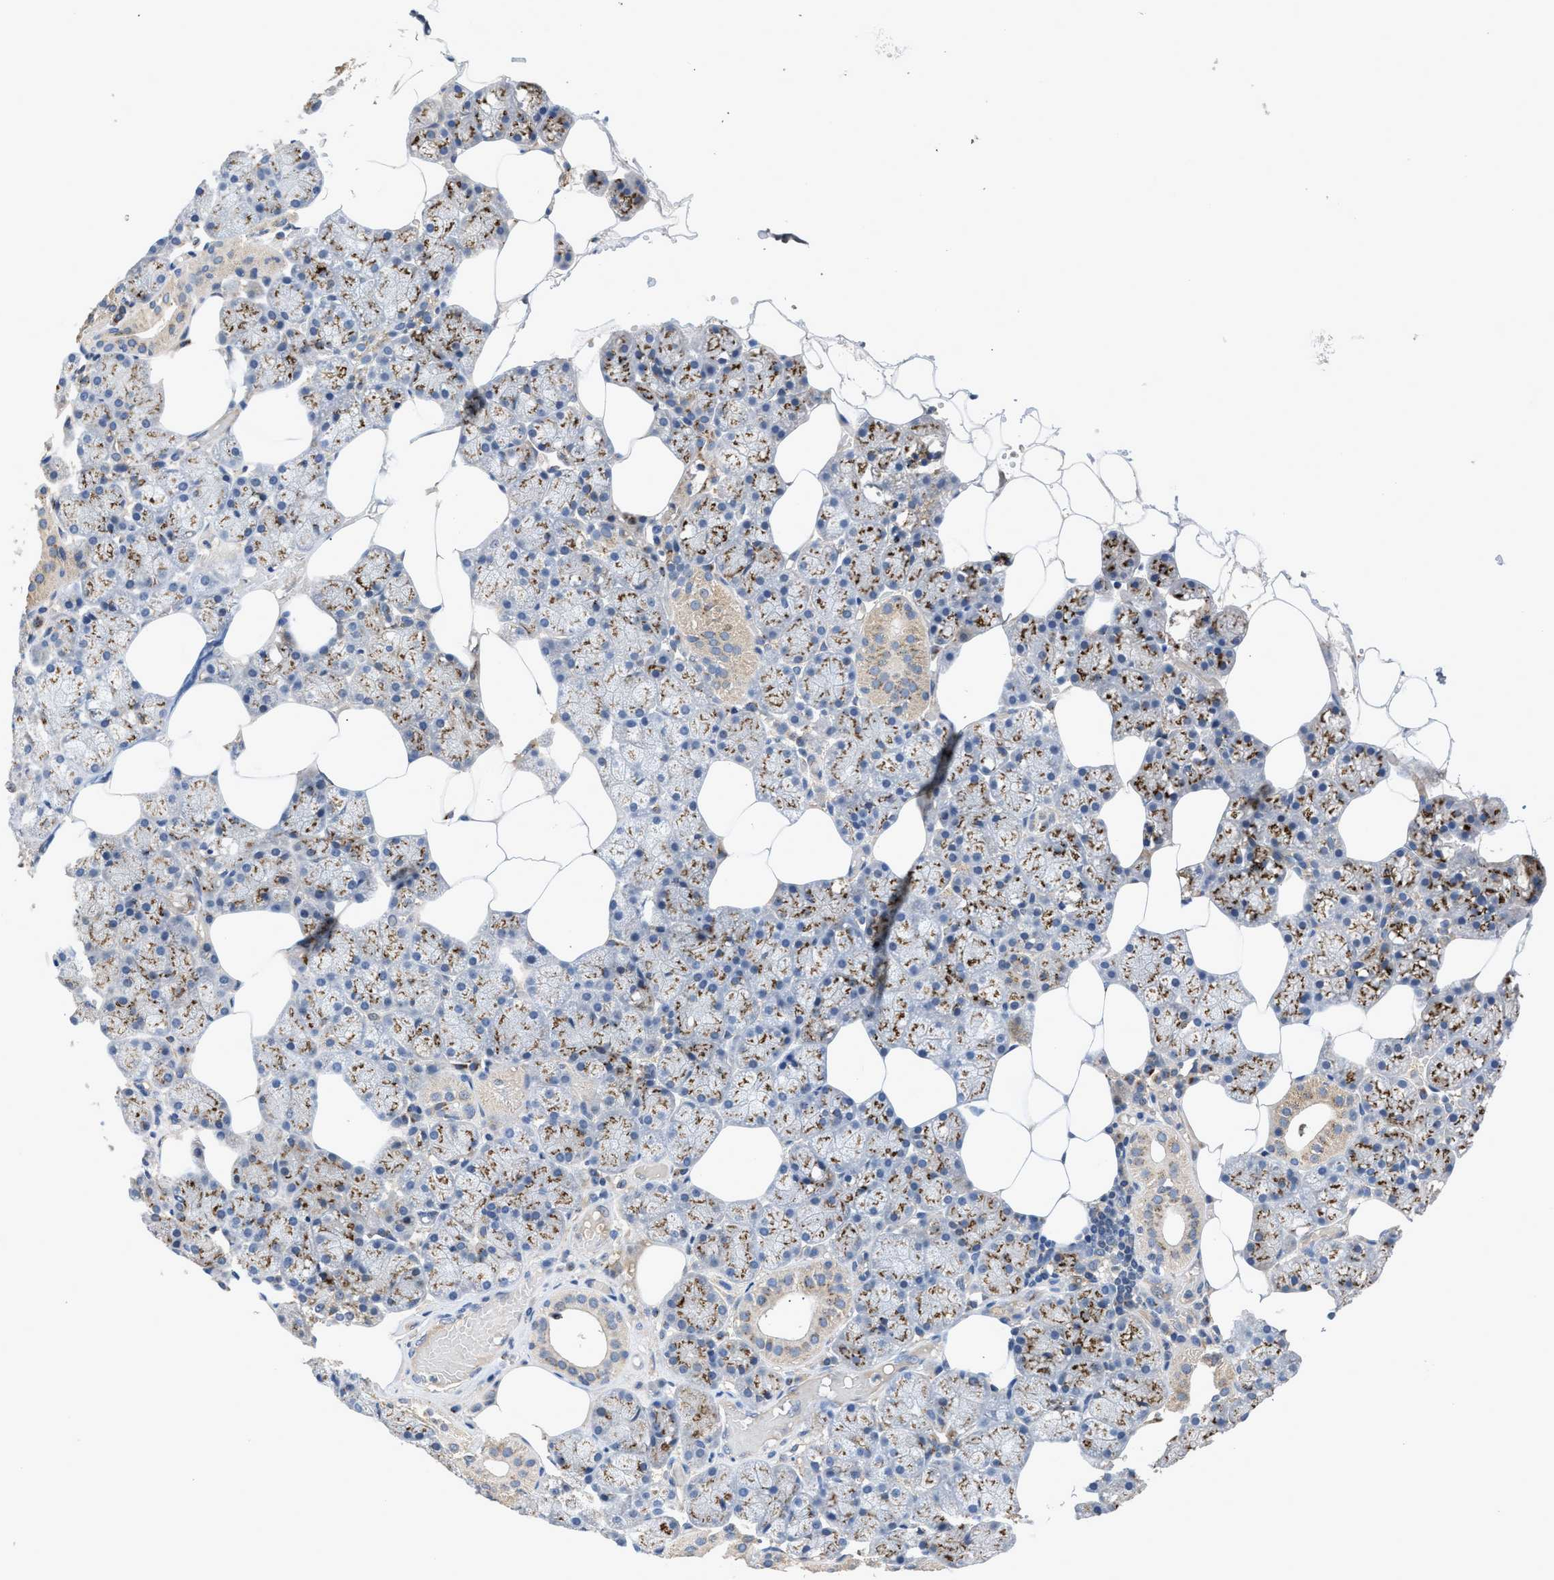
{"staining": {"intensity": "moderate", "quantity": ">75%", "location": "cytoplasmic/membranous"}, "tissue": "salivary gland", "cell_type": "Glandular cells", "image_type": "normal", "snomed": [{"axis": "morphology", "description": "Normal tissue, NOS"}, {"axis": "topography", "description": "Salivary gland"}], "caption": "A photomicrograph of human salivary gland stained for a protein shows moderate cytoplasmic/membranous brown staining in glandular cells. (IHC, brightfield microscopy, high magnification).", "gene": "SIK2", "patient": {"sex": "male", "age": 62}}